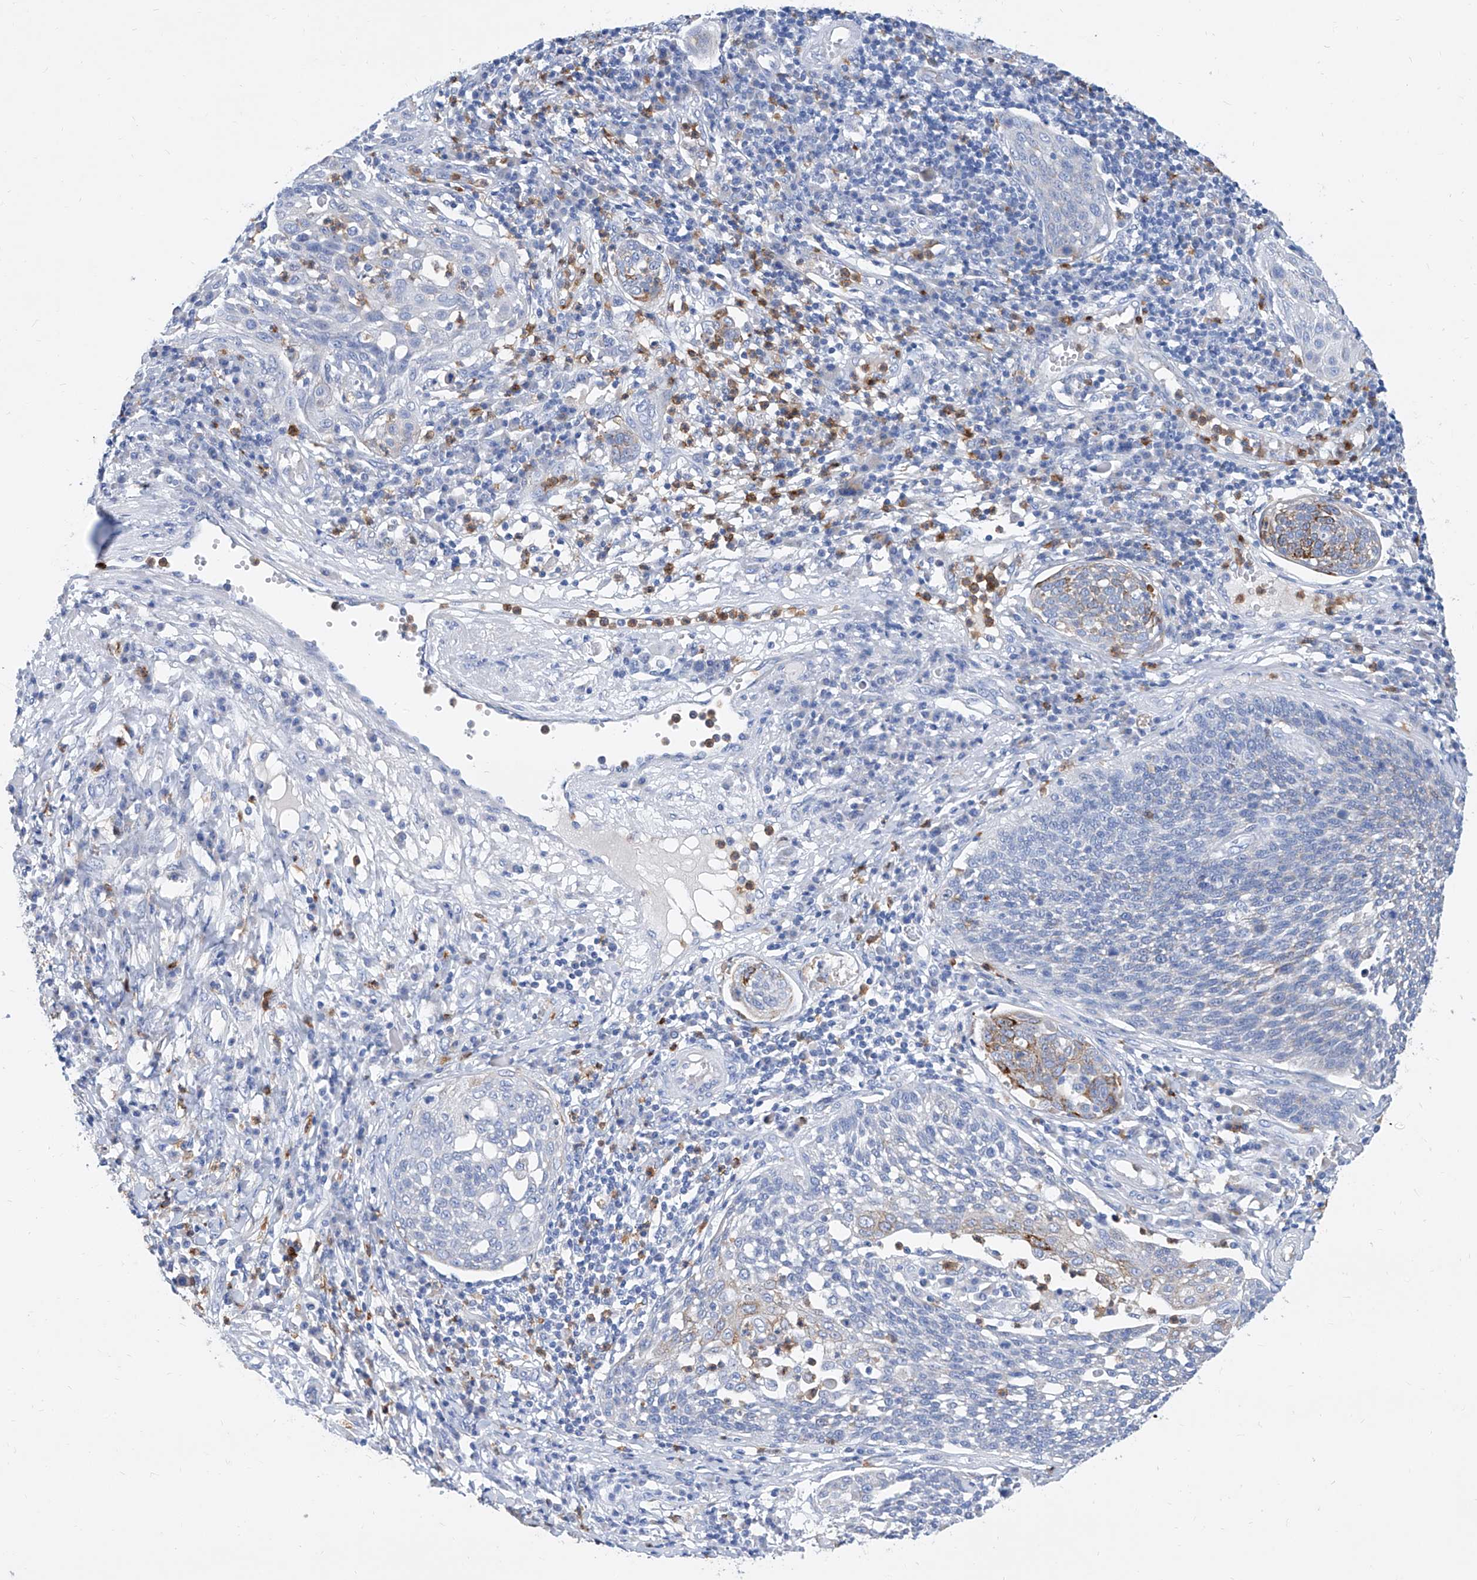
{"staining": {"intensity": "moderate", "quantity": "<25%", "location": "cytoplasmic/membranous"}, "tissue": "cervical cancer", "cell_type": "Tumor cells", "image_type": "cancer", "snomed": [{"axis": "morphology", "description": "Squamous cell carcinoma, NOS"}, {"axis": "topography", "description": "Cervix"}], "caption": "The photomicrograph shows a brown stain indicating the presence of a protein in the cytoplasmic/membranous of tumor cells in cervical cancer.", "gene": "SLC25A29", "patient": {"sex": "female", "age": 34}}